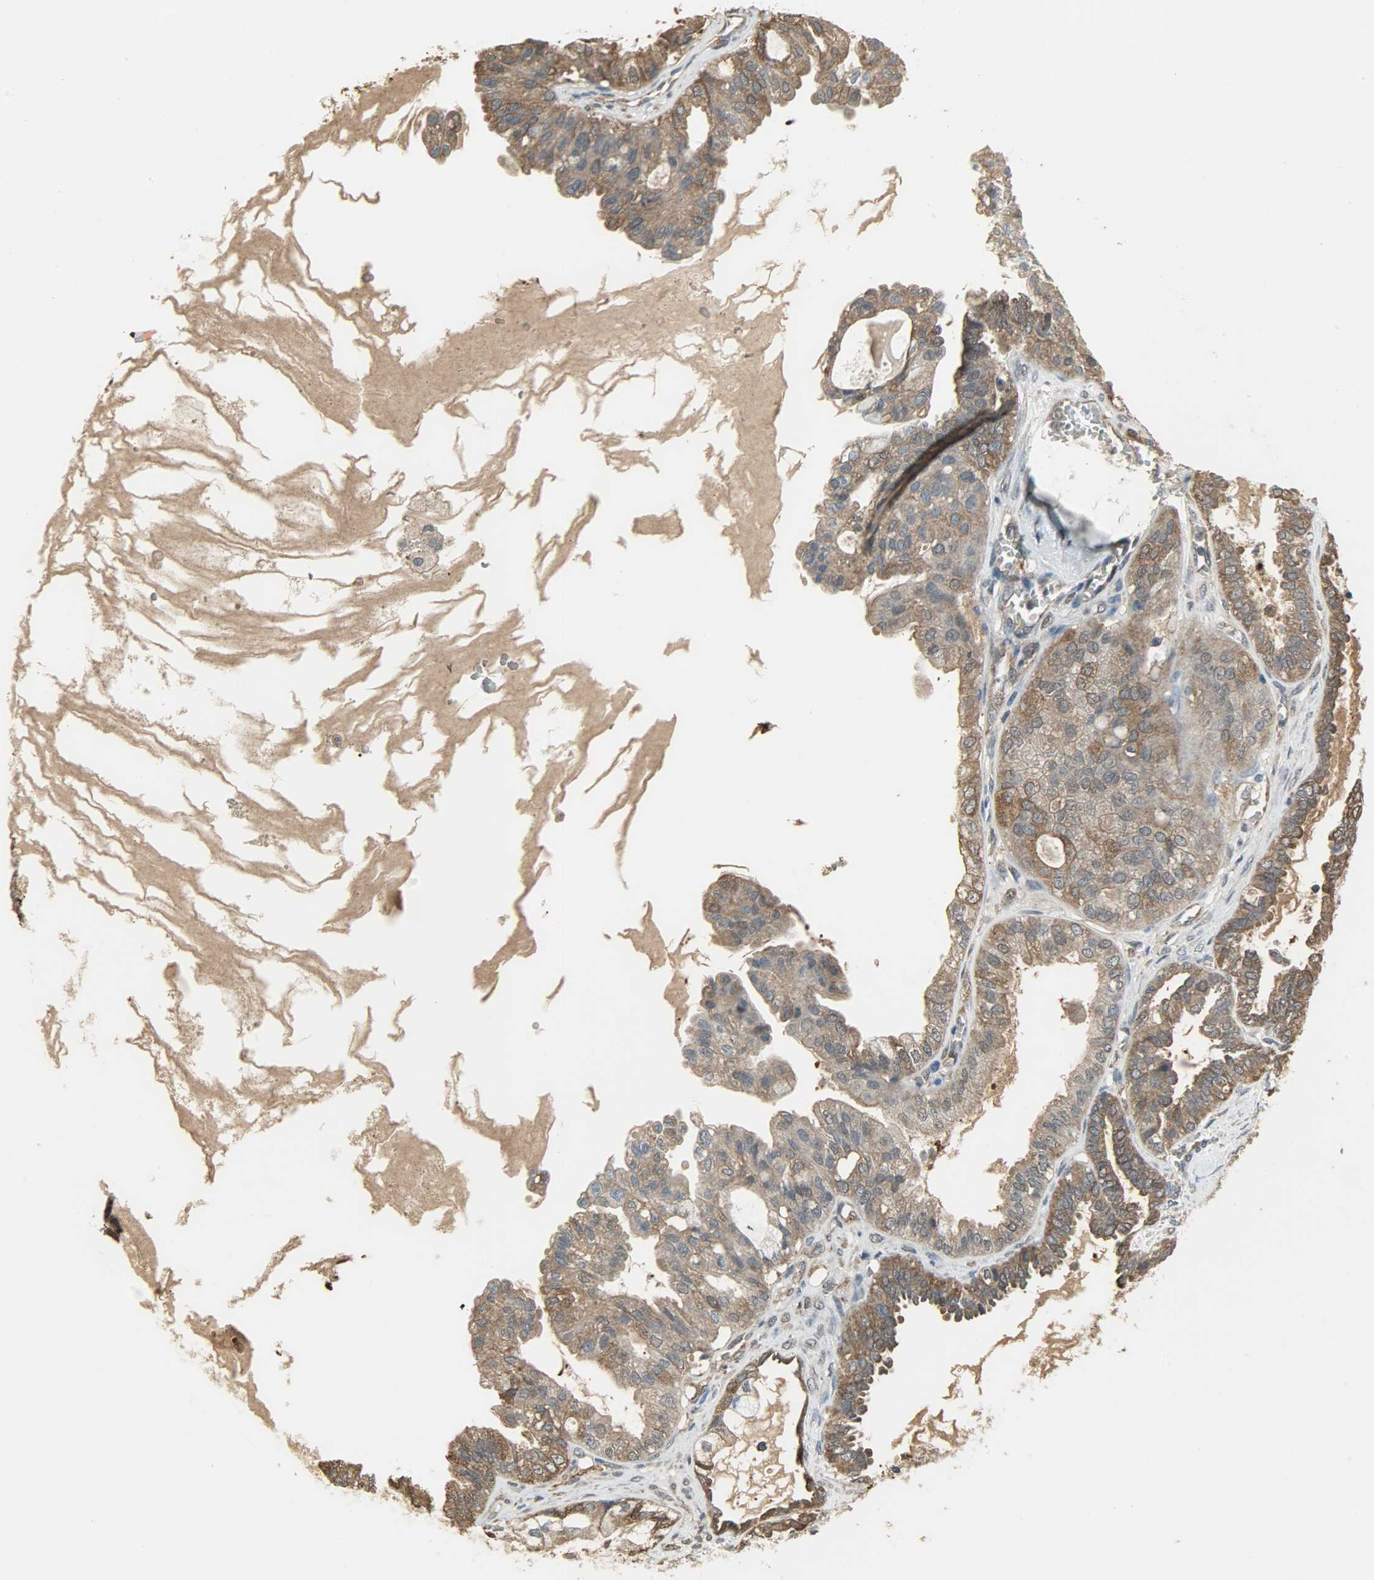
{"staining": {"intensity": "moderate", "quantity": ">75%", "location": "cytoplasmic/membranous"}, "tissue": "ovarian cancer", "cell_type": "Tumor cells", "image_type": "cancer", "snomed": [{"axis": "morphology", "description": "Carcinoma, NOS"}, {"axis": "morphology", "description": "Carcinoma, endometroid"}, {"axis": "topography", "description": "Ovary"}], "caption": "Protein analysis of ovarian carcinoma tissue exhibits moderate cytoplasmic/membranous positivity in approximately >75% of tumor cells.", "gene": "LDHB", "patient": {"sex": "female", "age": 50}}